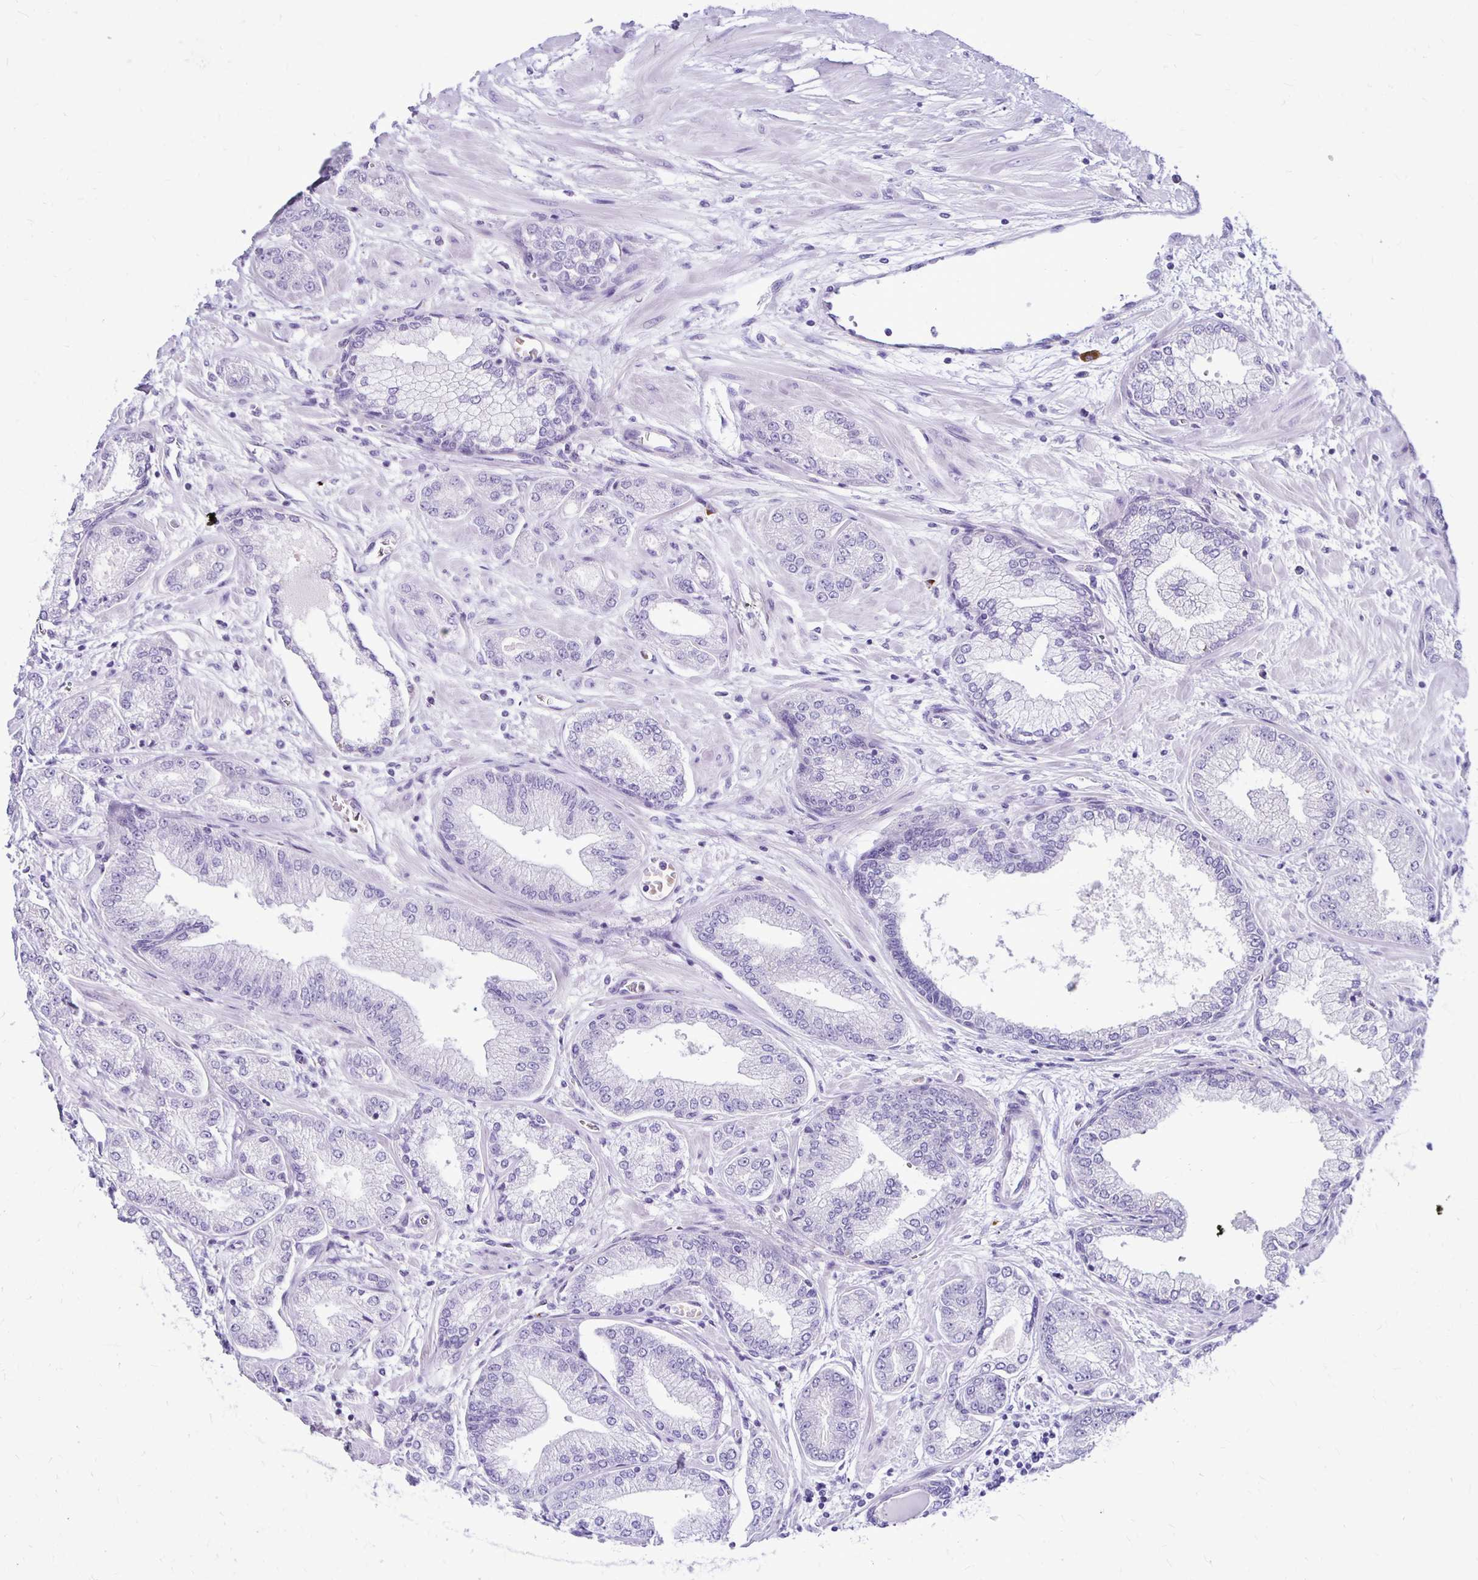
{"staining": {"intensity": "negative", "quantity": "none", "location": "none"}, "tissue": "prostate cancer", "cell_type": "Tumor cells", "image_type": "cancer", "snomed": [{"axis": "morphology", "description": "Adenocarcinoma, Low grade"}, {"axis": "topography", "description": "Prostate"}], "caption": "Human adenocarcinoma (low-grade) (prostate) stained for a protein using immunohistochemistry reveals no positivity in tumor cells.", "gene": "FNTB", "patient": {"sex": "male", "age": 55}}